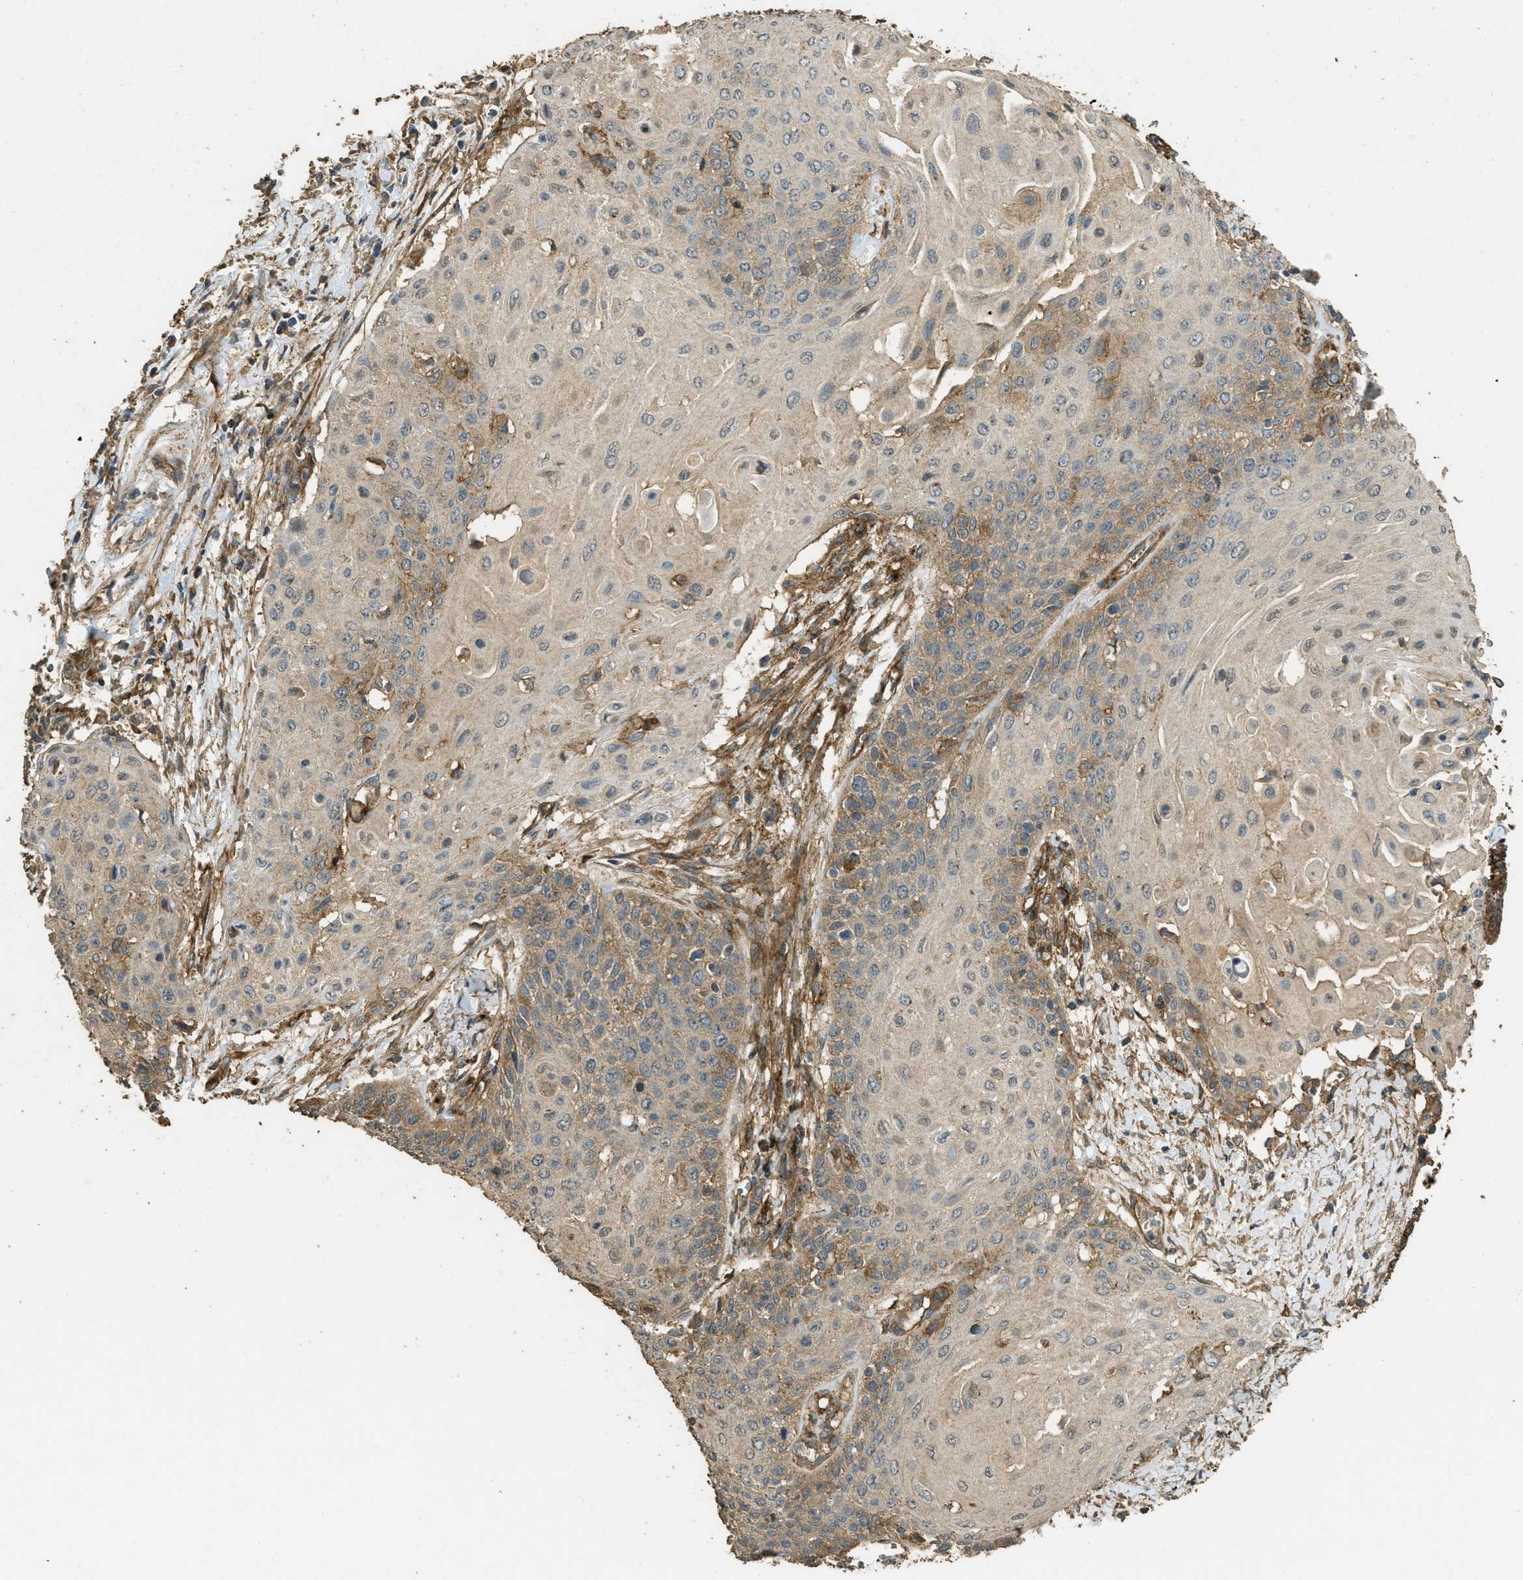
{"staining": {"intensity": "moderate", "quantity": ">75%", "location": "cytoplasmic/membranous"}, "tissue": "cervical cancer", "cell_type": "Tumor cells", "image_type": "cancer", "snomed": [{"axis": "morphology", "description": "Squamous cell carcinoma, NOS"}, {"axis": "topography", "description": "Cervix"}], "caption": "This micrograph reveals immunohistochemistry staining of human squamous cell carcinoma (cervical), with medium moderate cytoplasmic/membranous expression in approximately >75% of tumor cells.", "gene": "CD276", "patient": {"sex": "female", "age": 39}}